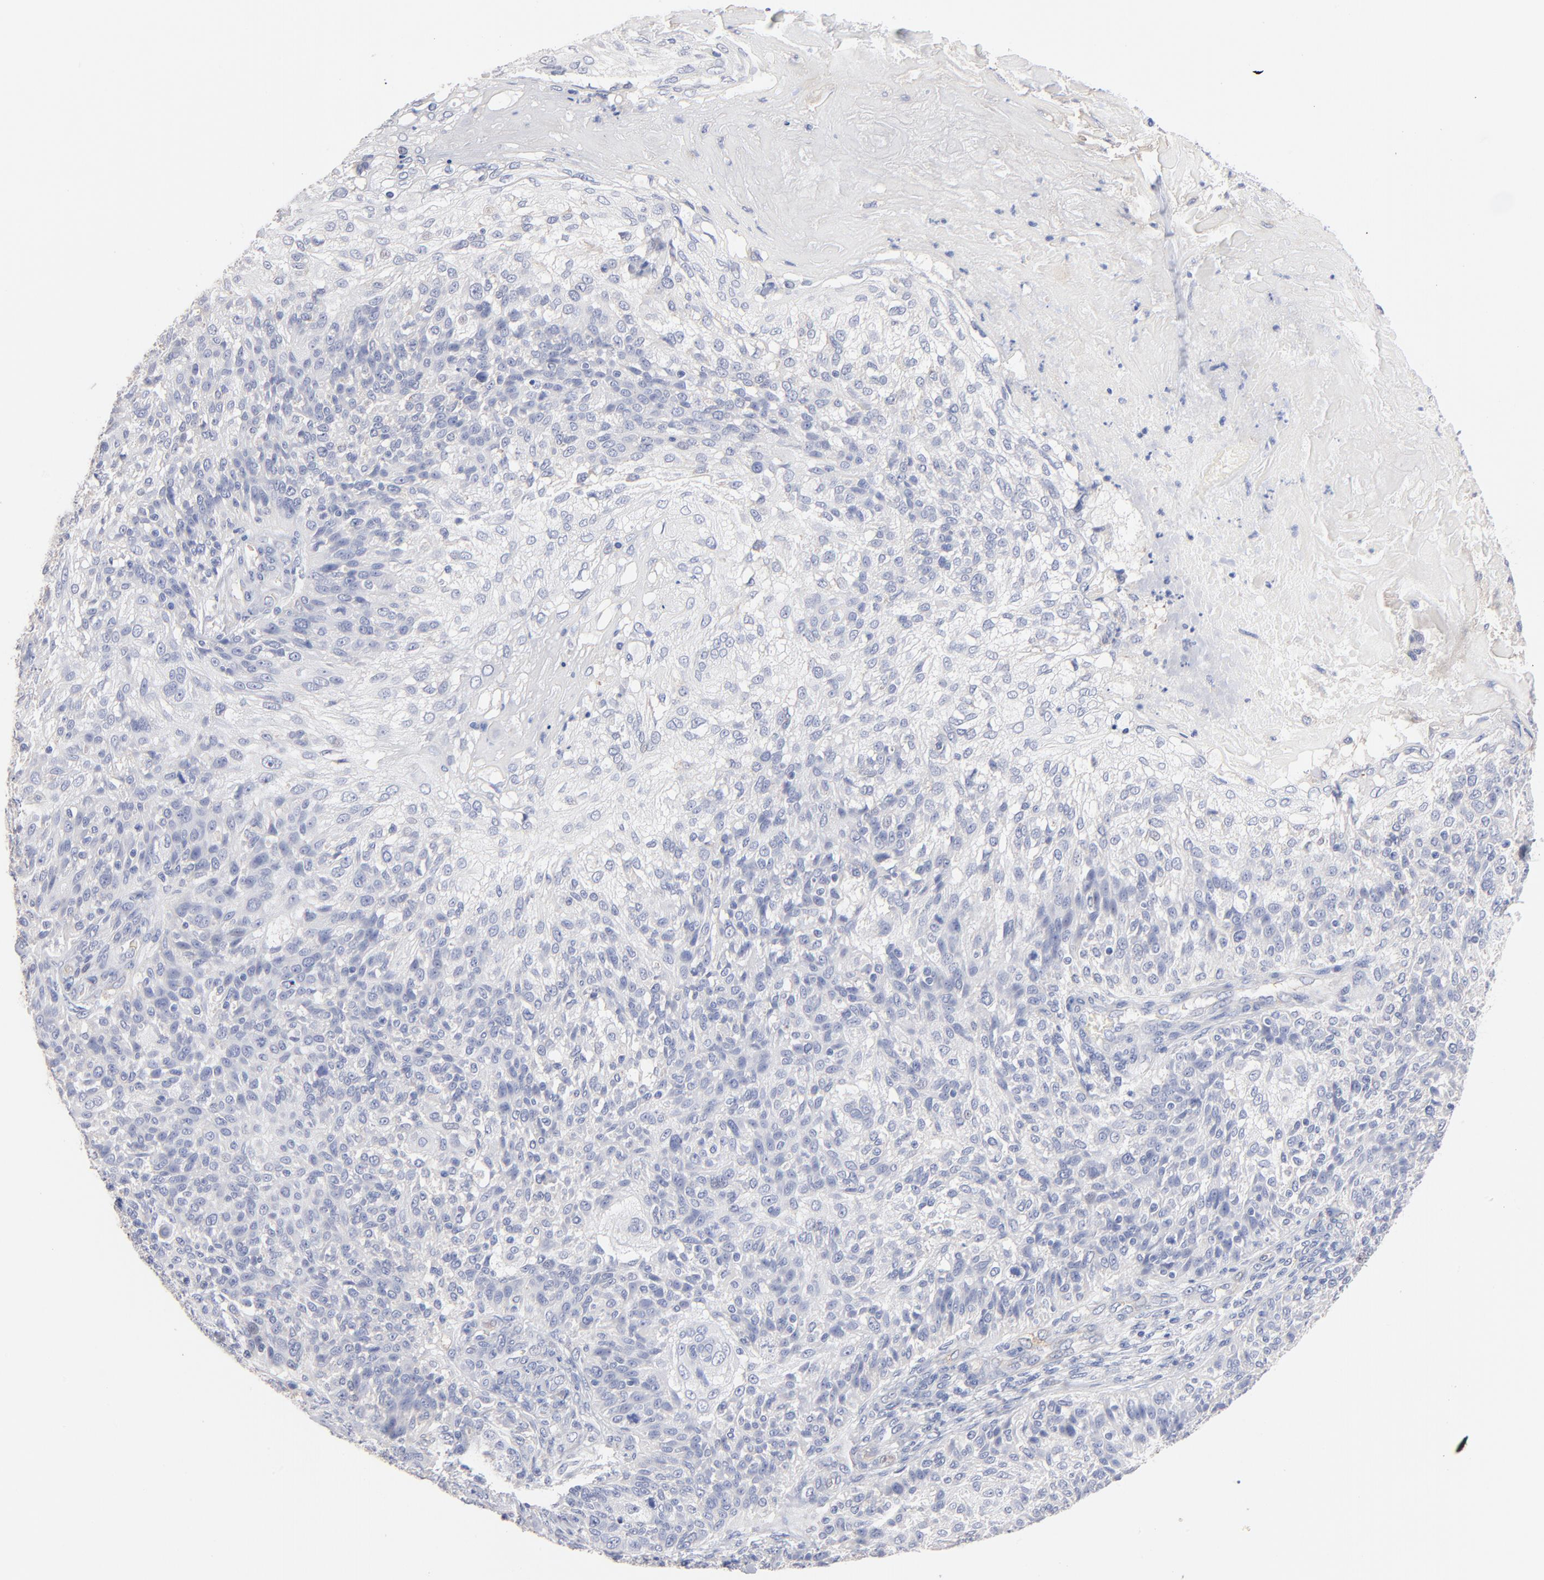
{"staining": {"intensity": "negative", "quantity": "none", "location": "none"}, "tissue": "skin cancer", "cell_type": "Tumor cells", "image_type": "cancer", "snomed": [{"axis": "morphology", "description": "Normal tissue, NOS"}, {"axis": "morphology", "description": "Squamous cell carcinoma, NOS"}, {"axis": "topography", "description": "Skin"}], "caption": "An immunohistochemistry image of skin squamous cell carcinoma is shown. There is no staining in tumor cells of skin squamous cell carcinoma.", "gene": "ITGA8", "patient": {"sex": "female", "age": 83}}